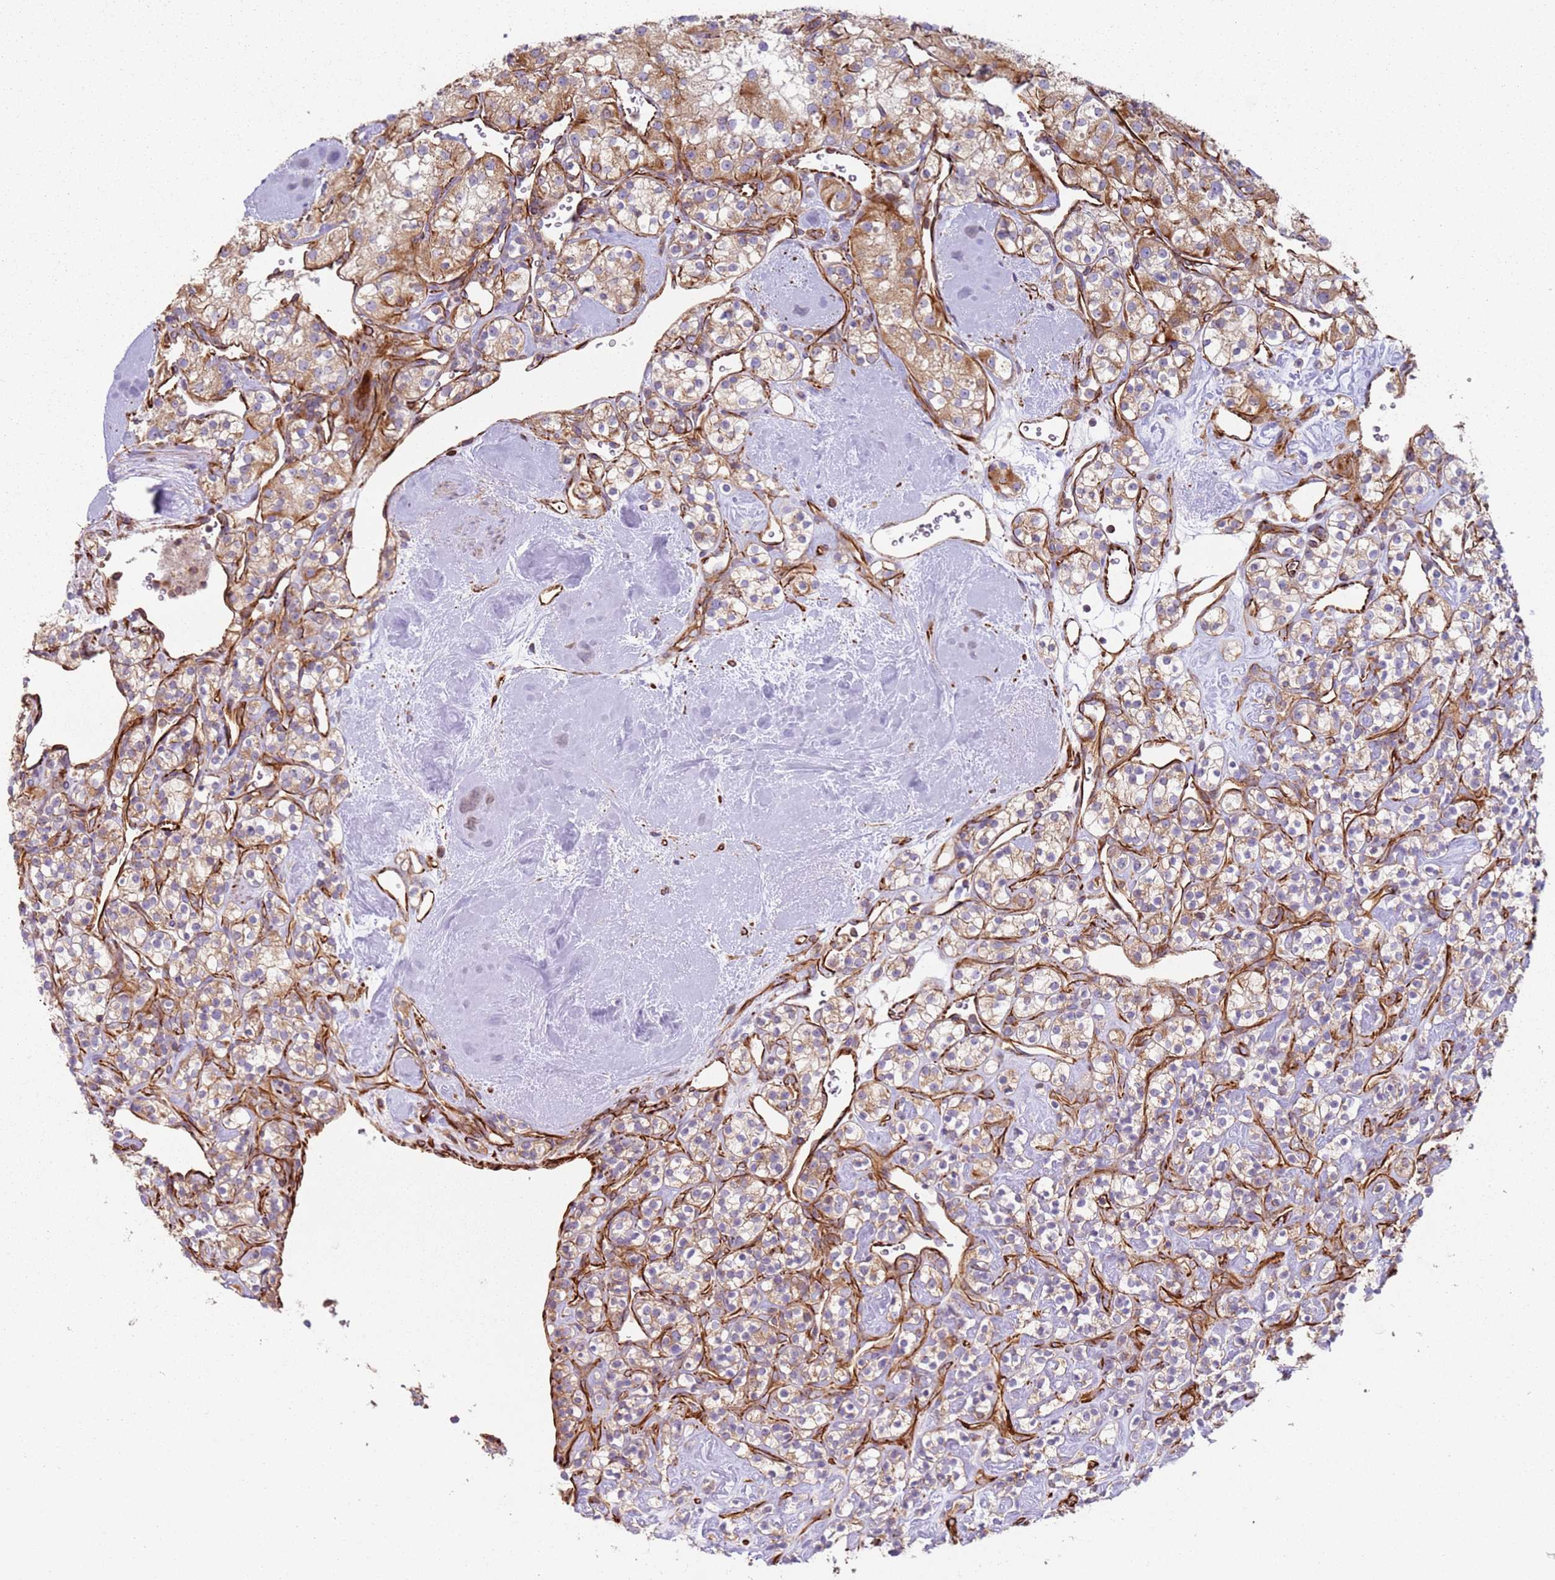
{"staining": {"intensity": "moderate", "quantity": "25%-75%", "location": "cytoplasmic/membranous"}, "tissue": "renal cancer", "cell_type": "Tumor cells", "image_type": "cancer", "snomed": [{"axis": "morphology", "description": "Adenocarcinoma, NOS"}, {"axis": "topography", "description": "Kidney"}], "caption": "DAB (3,3'-diaminobenzidine) immunohistochemical staining of human renal adenocarcinoma shows moderate cytoplasmic/membranous protein expression in about 25%-75% of tumor cells. Nuclei are stained in blue.", "gene": "SNAPIN", "patient": {"sex": "male", "age": 77}}